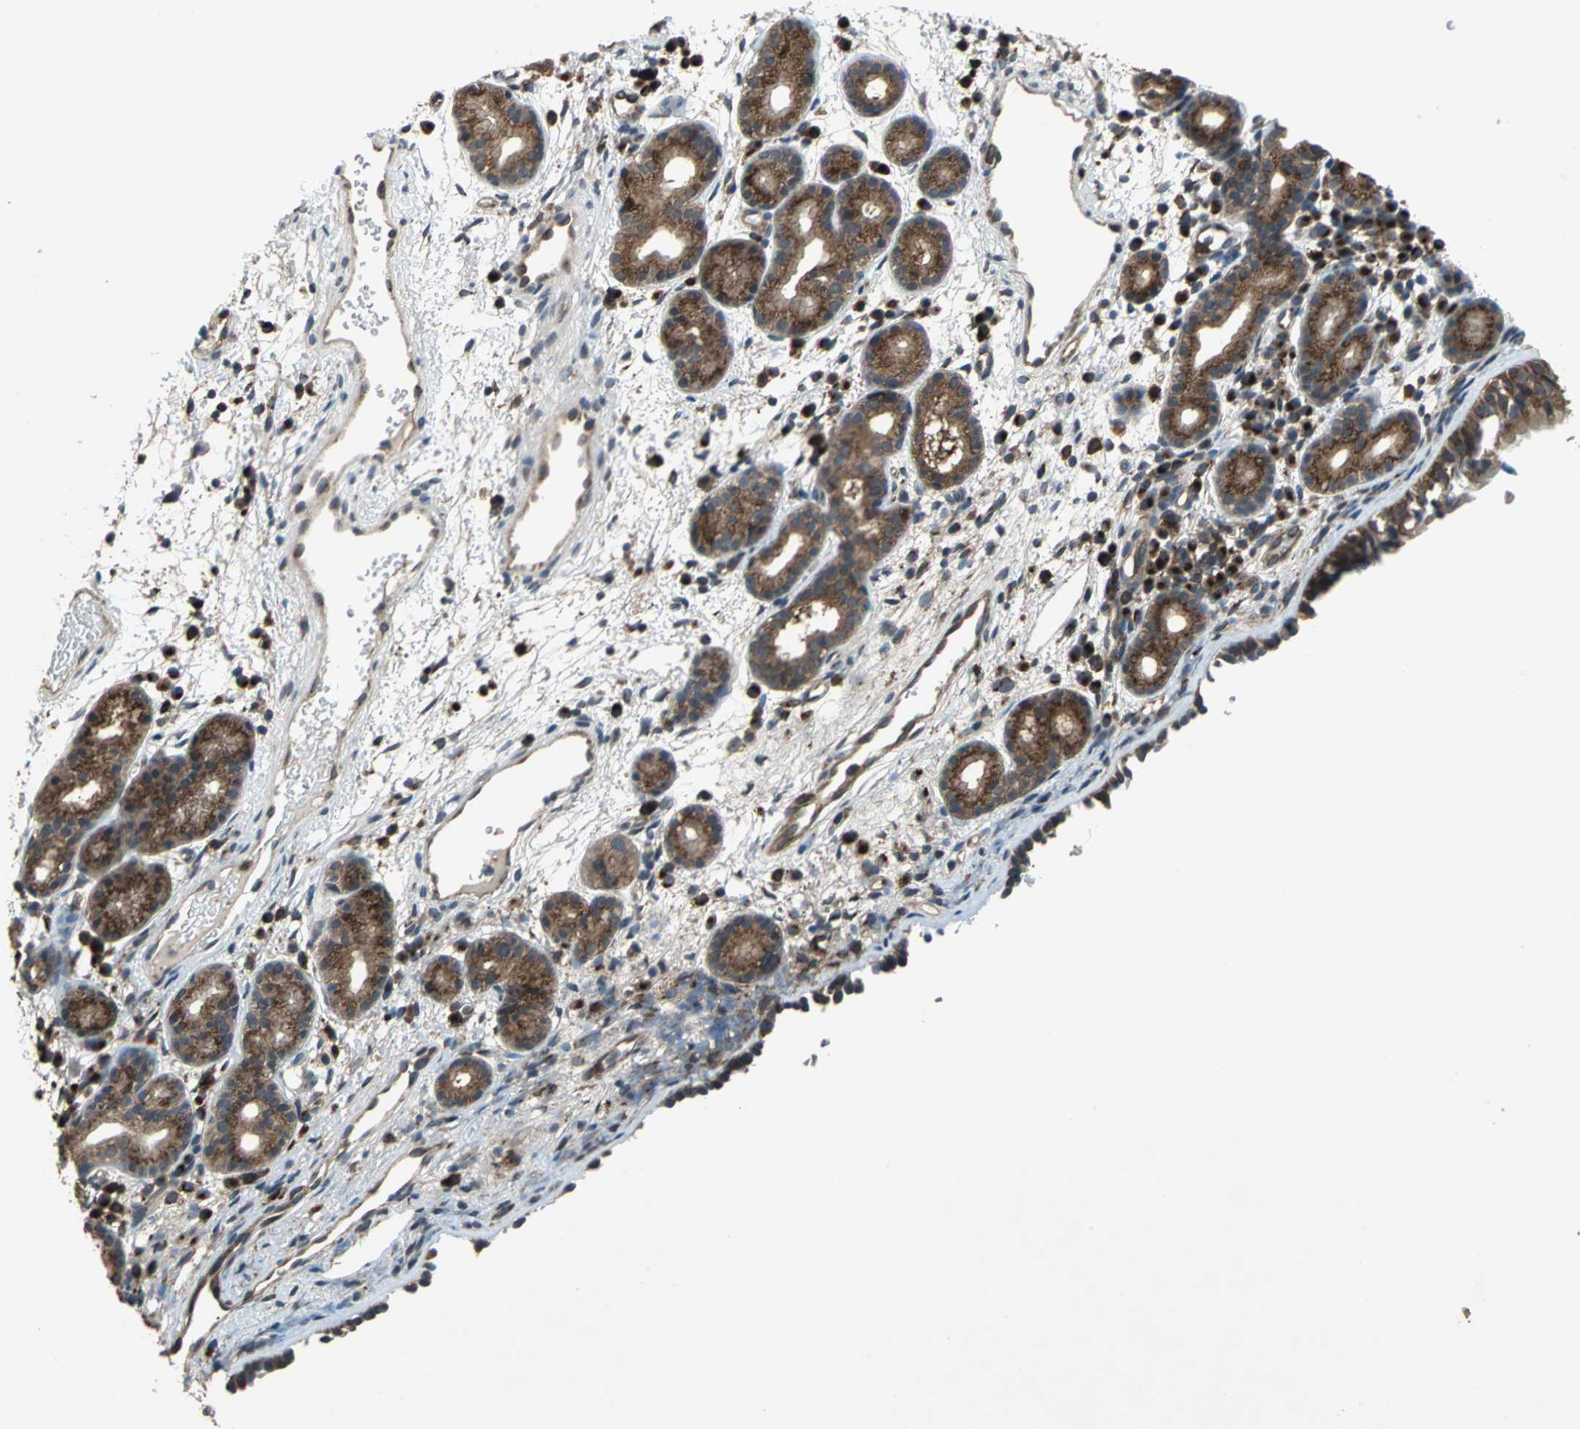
{"staining": {"intensity": "strong", "quantity": ">75%", "location": "cytoplasmic/membranous,nuclear"}, "tissue": "nasopharynx", "cell_type": "Respiratory epithelial cells", "image_type": "normal", "snomed": [{"axis": "morphology", "description": "Normal tissue, NOS"}, {"axis": "morphology", "description": "Inflammation, NOS"}, {"axis": "topography", "description": "Nasopharynx"}], "caption": "About >75% of respiratory epithelial cells in benign nasopharynx show strong cytoplasmic/membranous,nuclear protein expression as visualized by brown immunohistochemical staining.", "gene": "NFKBIE", "patient": {"sex": "female", "age": 55}}